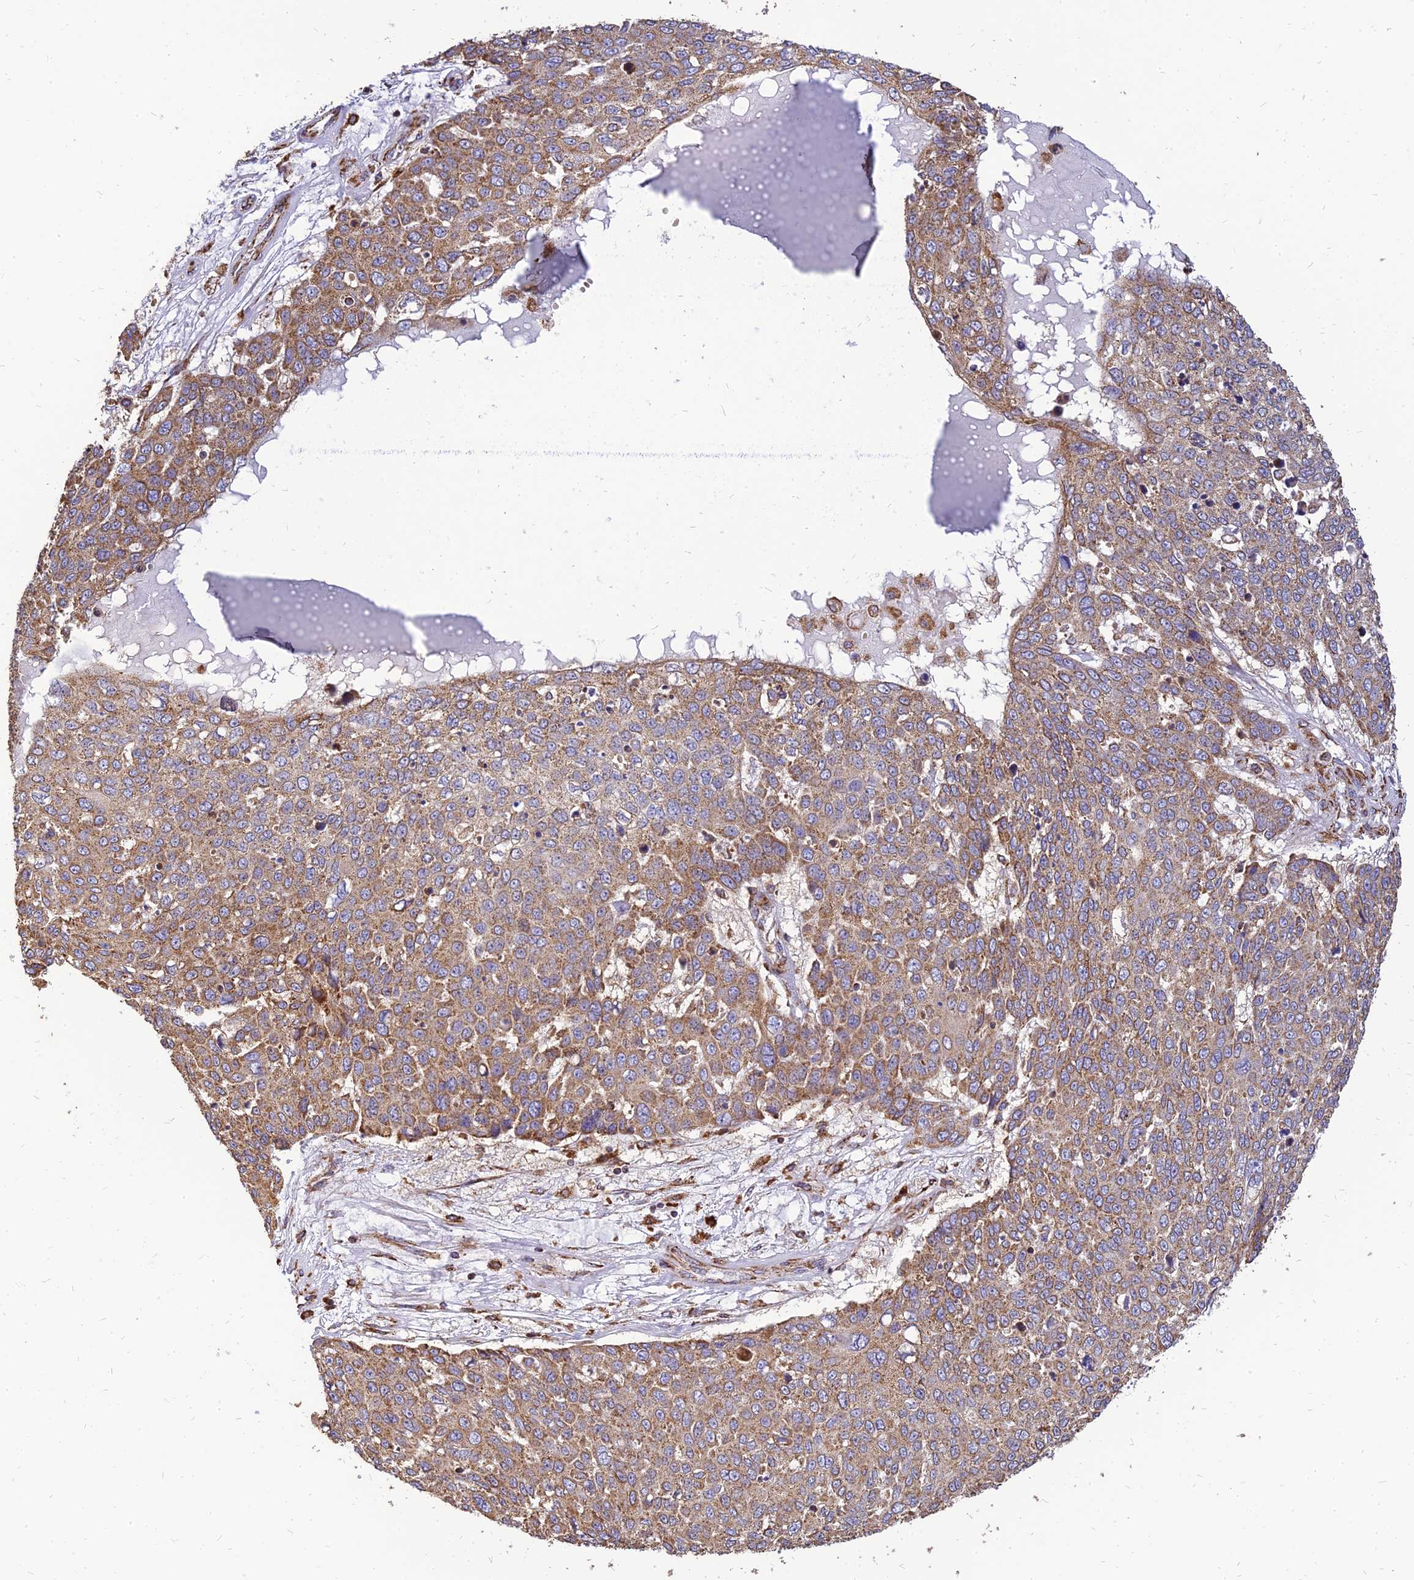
{"staining": {"intensity": "moderate", "quantity": ">75%", "location": "cytoplasmic/membranous"}, "tissue": "skin cancer", "cell_type": "Tumor cells", "image_type": "cancer", "snomed": [{"axis": "morphology", "description": "Squamous cell carcinoma, NOS"}, {"axis": "topography", "description": "Skin"}], "caption": "Tumor cells show medium levels of moderate cytoplasmic/membranous staining in approximately >75% of cells in human skin squamous cell carcinoma.", "gene": "THUMPD2", "patient": {"sex": "male", "age": 71}}